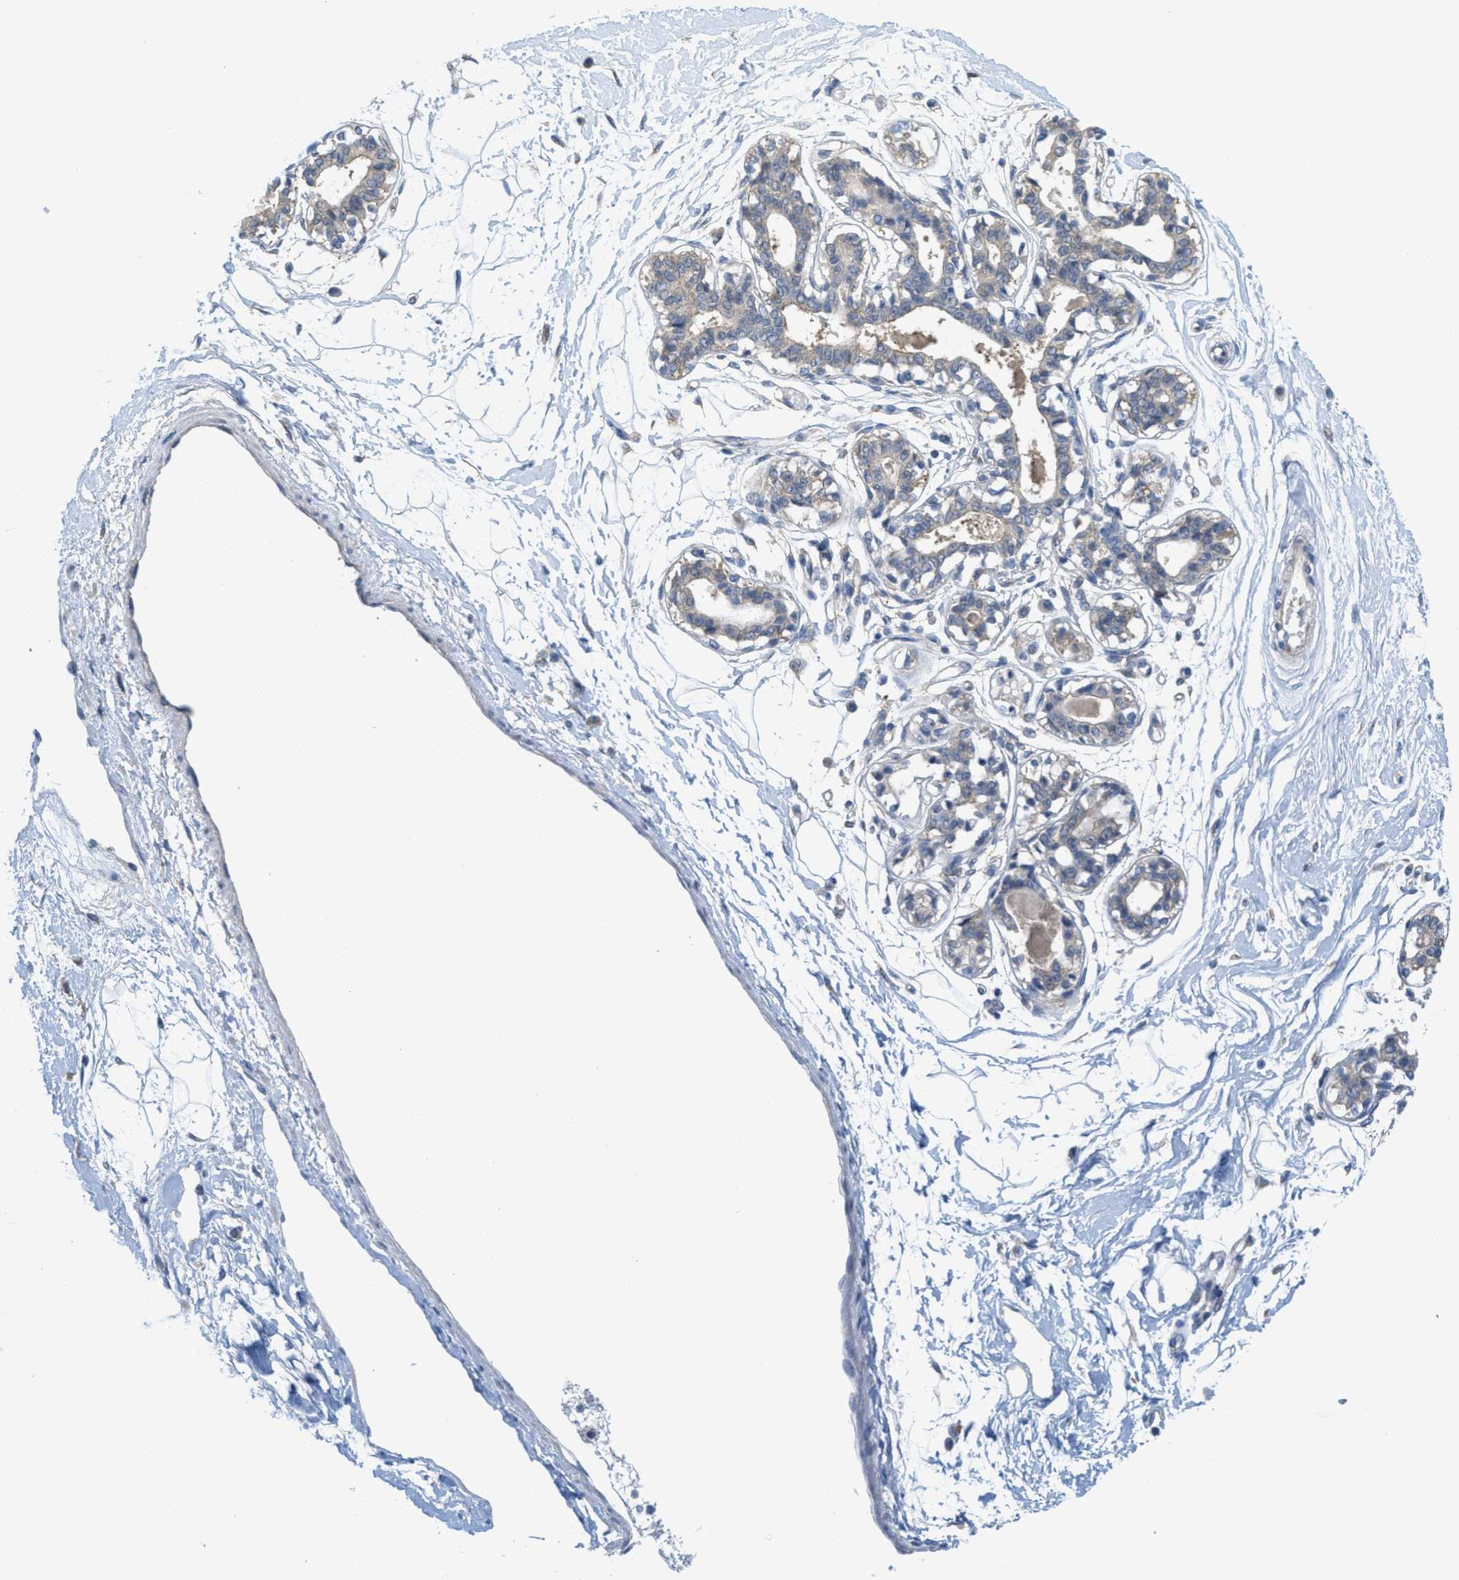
{"staining": {"intensity": "negative", "quantity": "none", "location": "none"}, "tissue": "breast", "cell_type": "Adipocytes", "image_type": "normal", "snomed": [{"axis": "morphology", "description": "Normal tissue, NOS"}, {"axis": "topography", "description": "Breast"}], "caption": "A high-resolution photomicrograph shows immunohistochemistry (IHC) staining of benign breast, which displays no significant expression in adipocytes.", "gene": "ZFYVE9", "patient": {"sex": "female", "age": 45}}